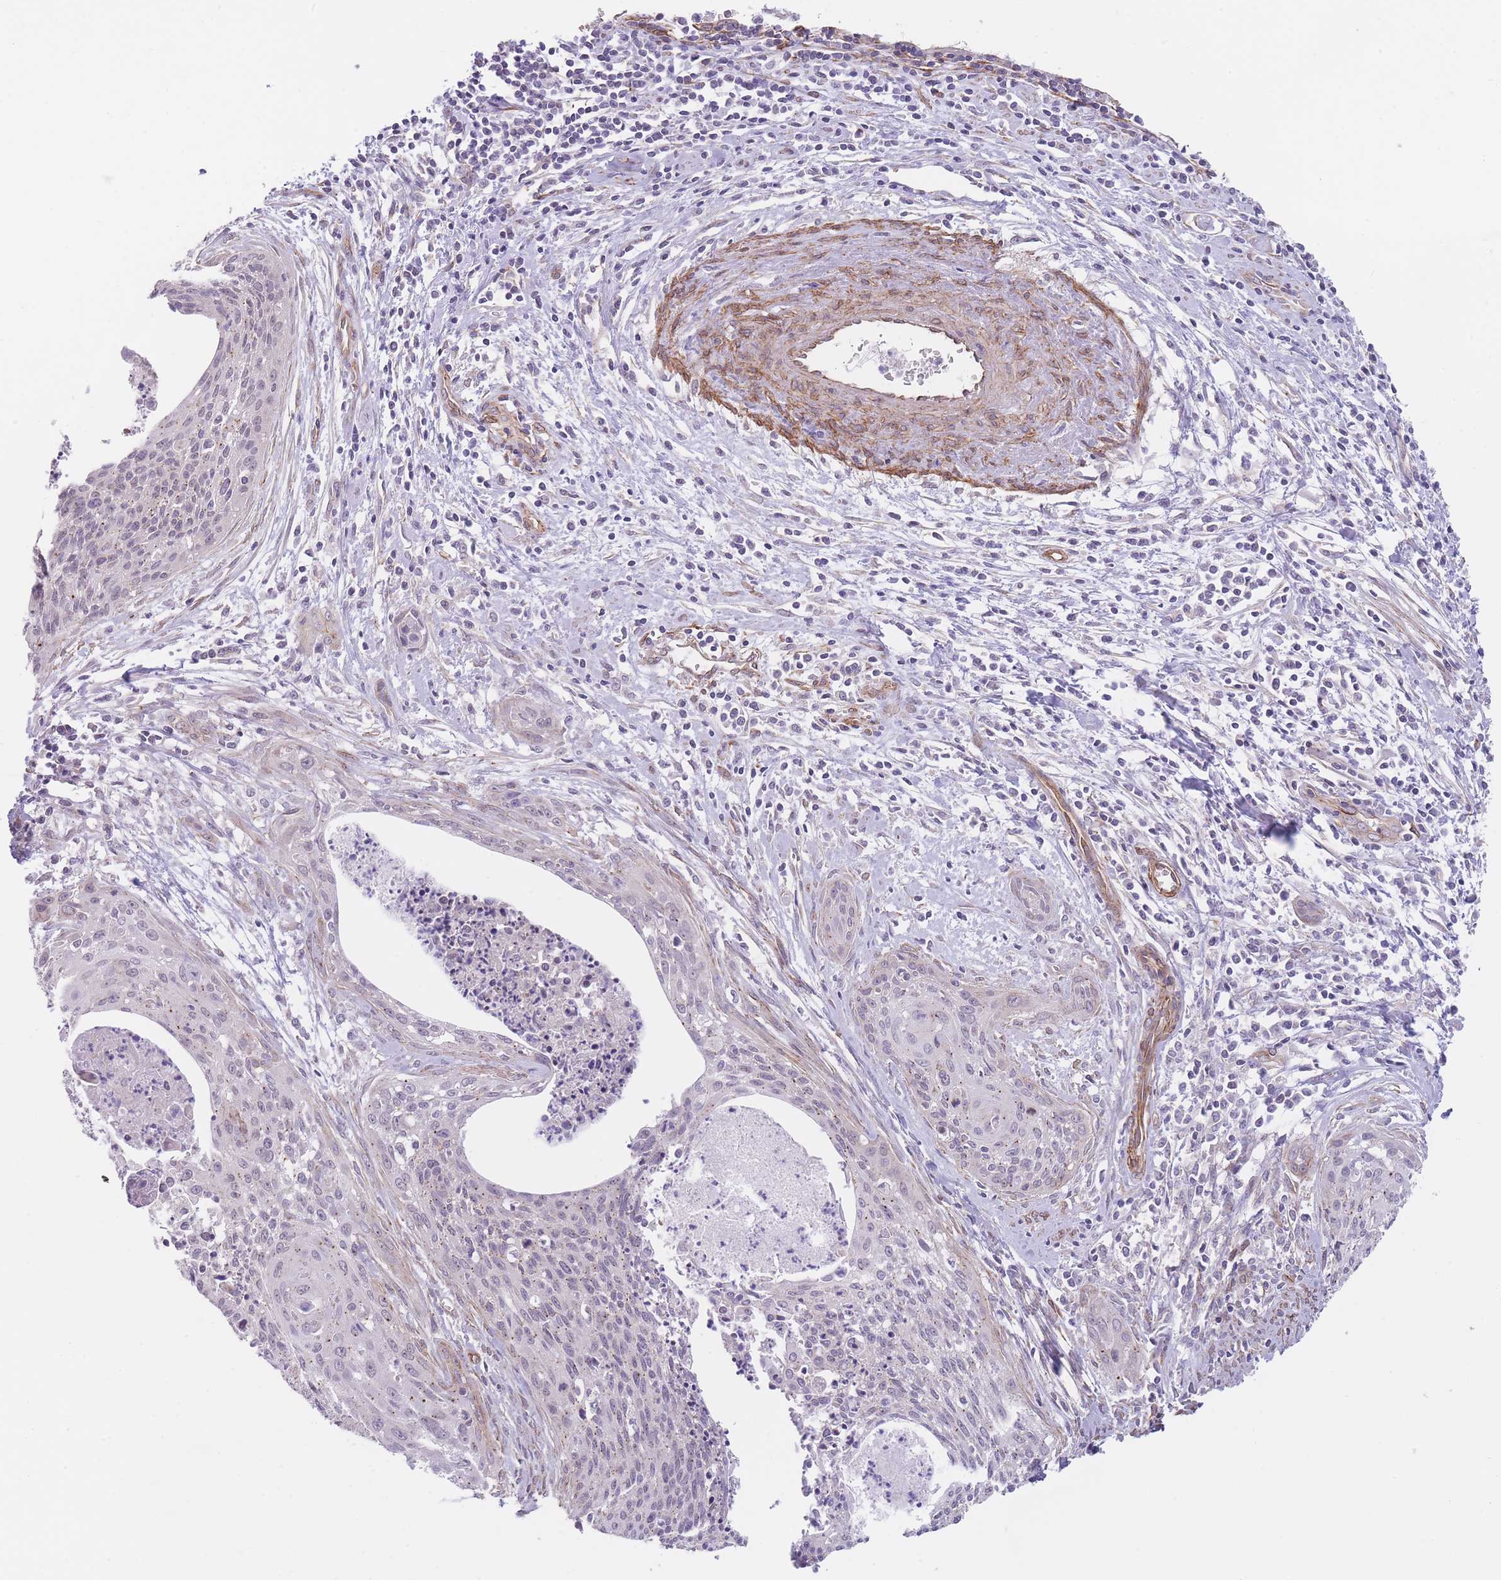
{"staining": {"intensity": "negative", "quantity": "none", "location": "none"}, "tissue": "cervical cancer", "cell_type": "Tumor cells", "image_type": "cancer", "snomed": [{"axis": "morphology", "description": "Squamous cell carcinoma, NOS"}, {"axis": "topography", "description": "Cervix"}], "caption": "High magnification brightfield microscopy of cervical cancer stained with DAB (3,3'-diaminobenzidine) (brown) and counterstained with hematoxylin (blue): tumor cells show no significant positivity.", "gene": "QTRT1", "patient": {"sex": "female", "age": 55}}